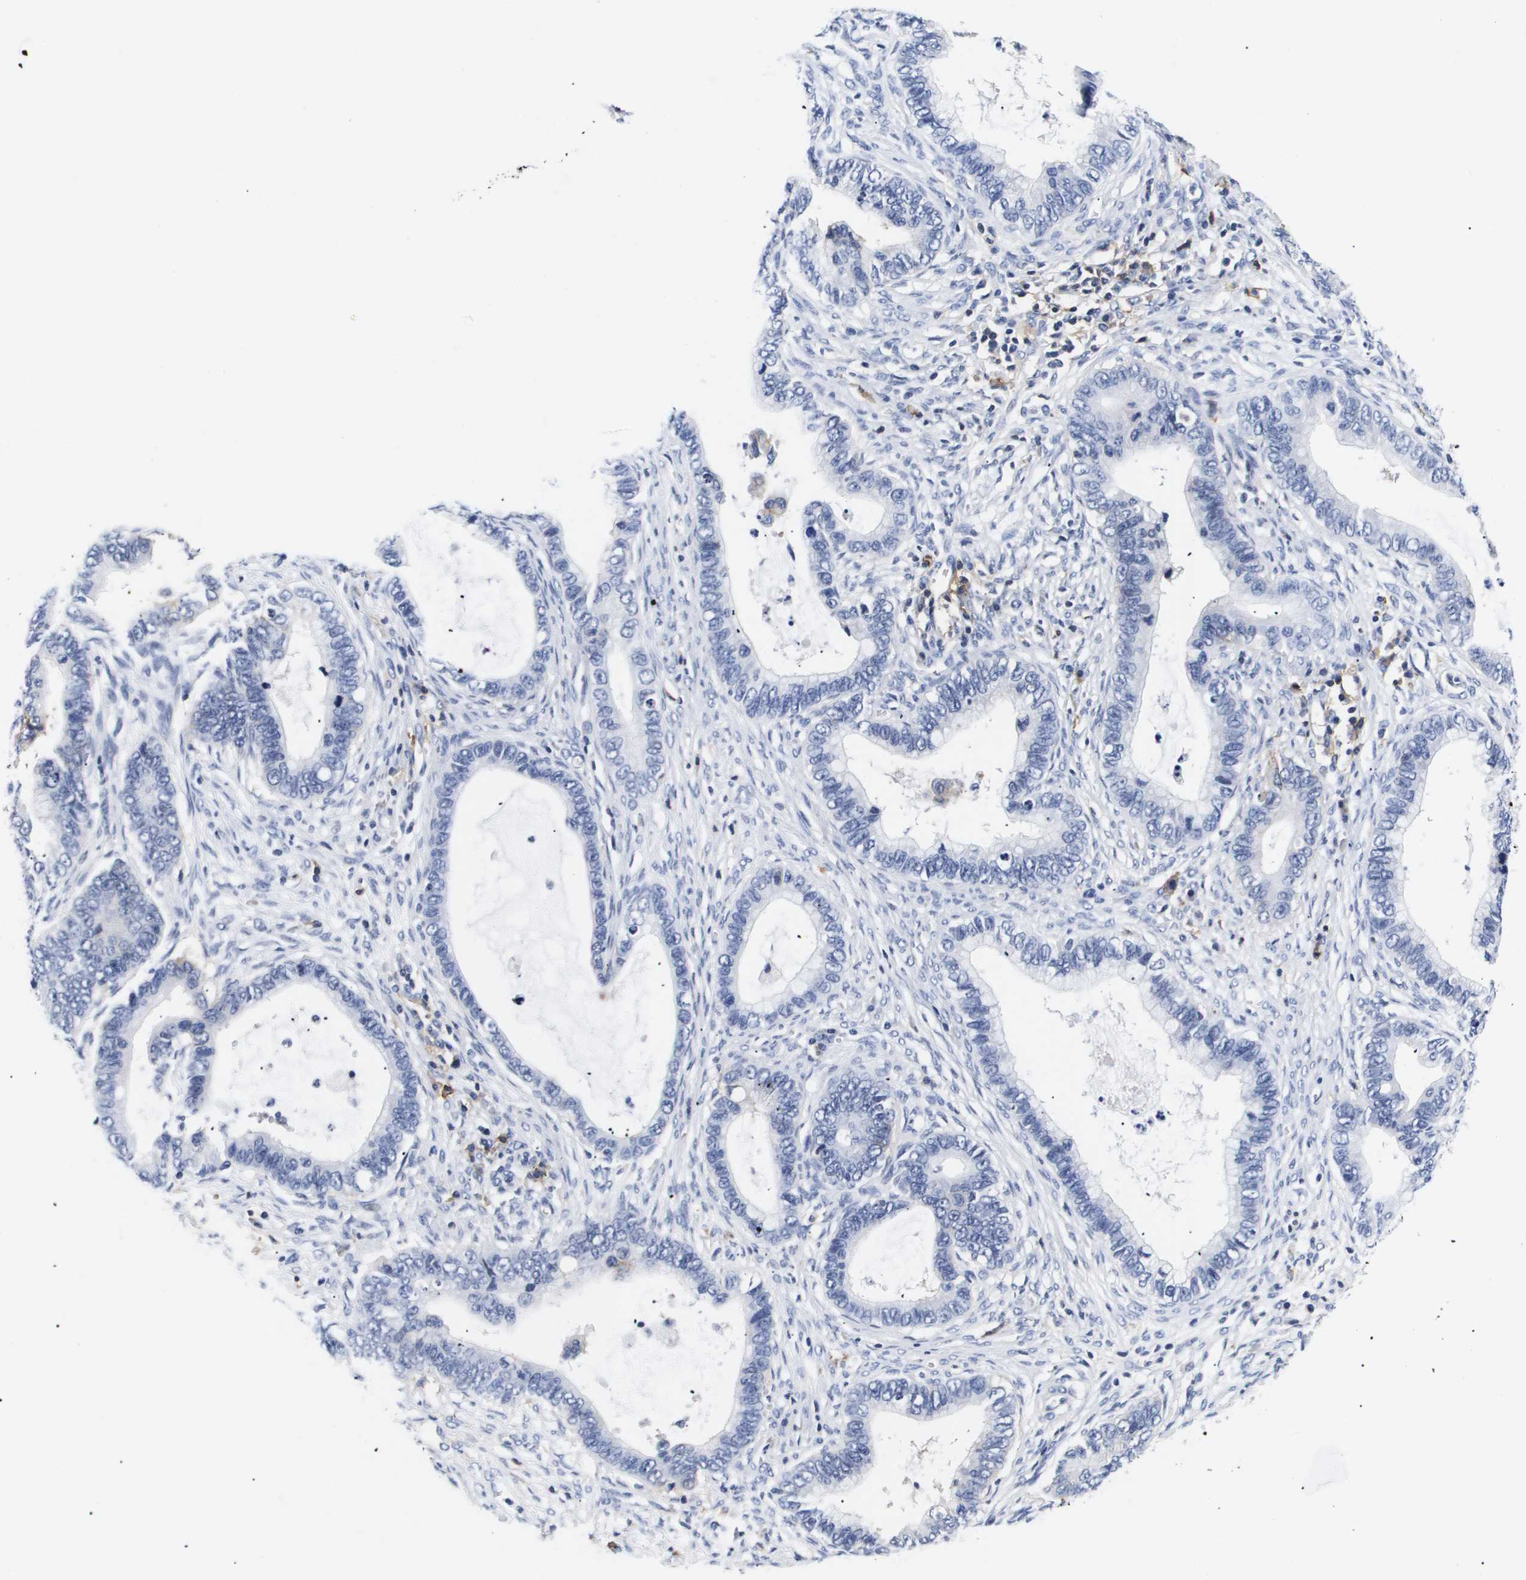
{"staining": {"intensity": "negative", "quantity": "none", "location": "none"}, "tissue": "cervical cancer", "cell_type": "Tumor cells", "image_type": "cancer", "snomed": [{"axis": "morphology", "description": "Adenocarcinoma, NOS"}, {"axis": "topography", "description": "Cervix"}], "caption": "Cervical cancer was stained to show a protein in brown. There is no significant staining in tumor cells.", "gene": "SHD", "patient": {"sex": "female", "age": 44}}